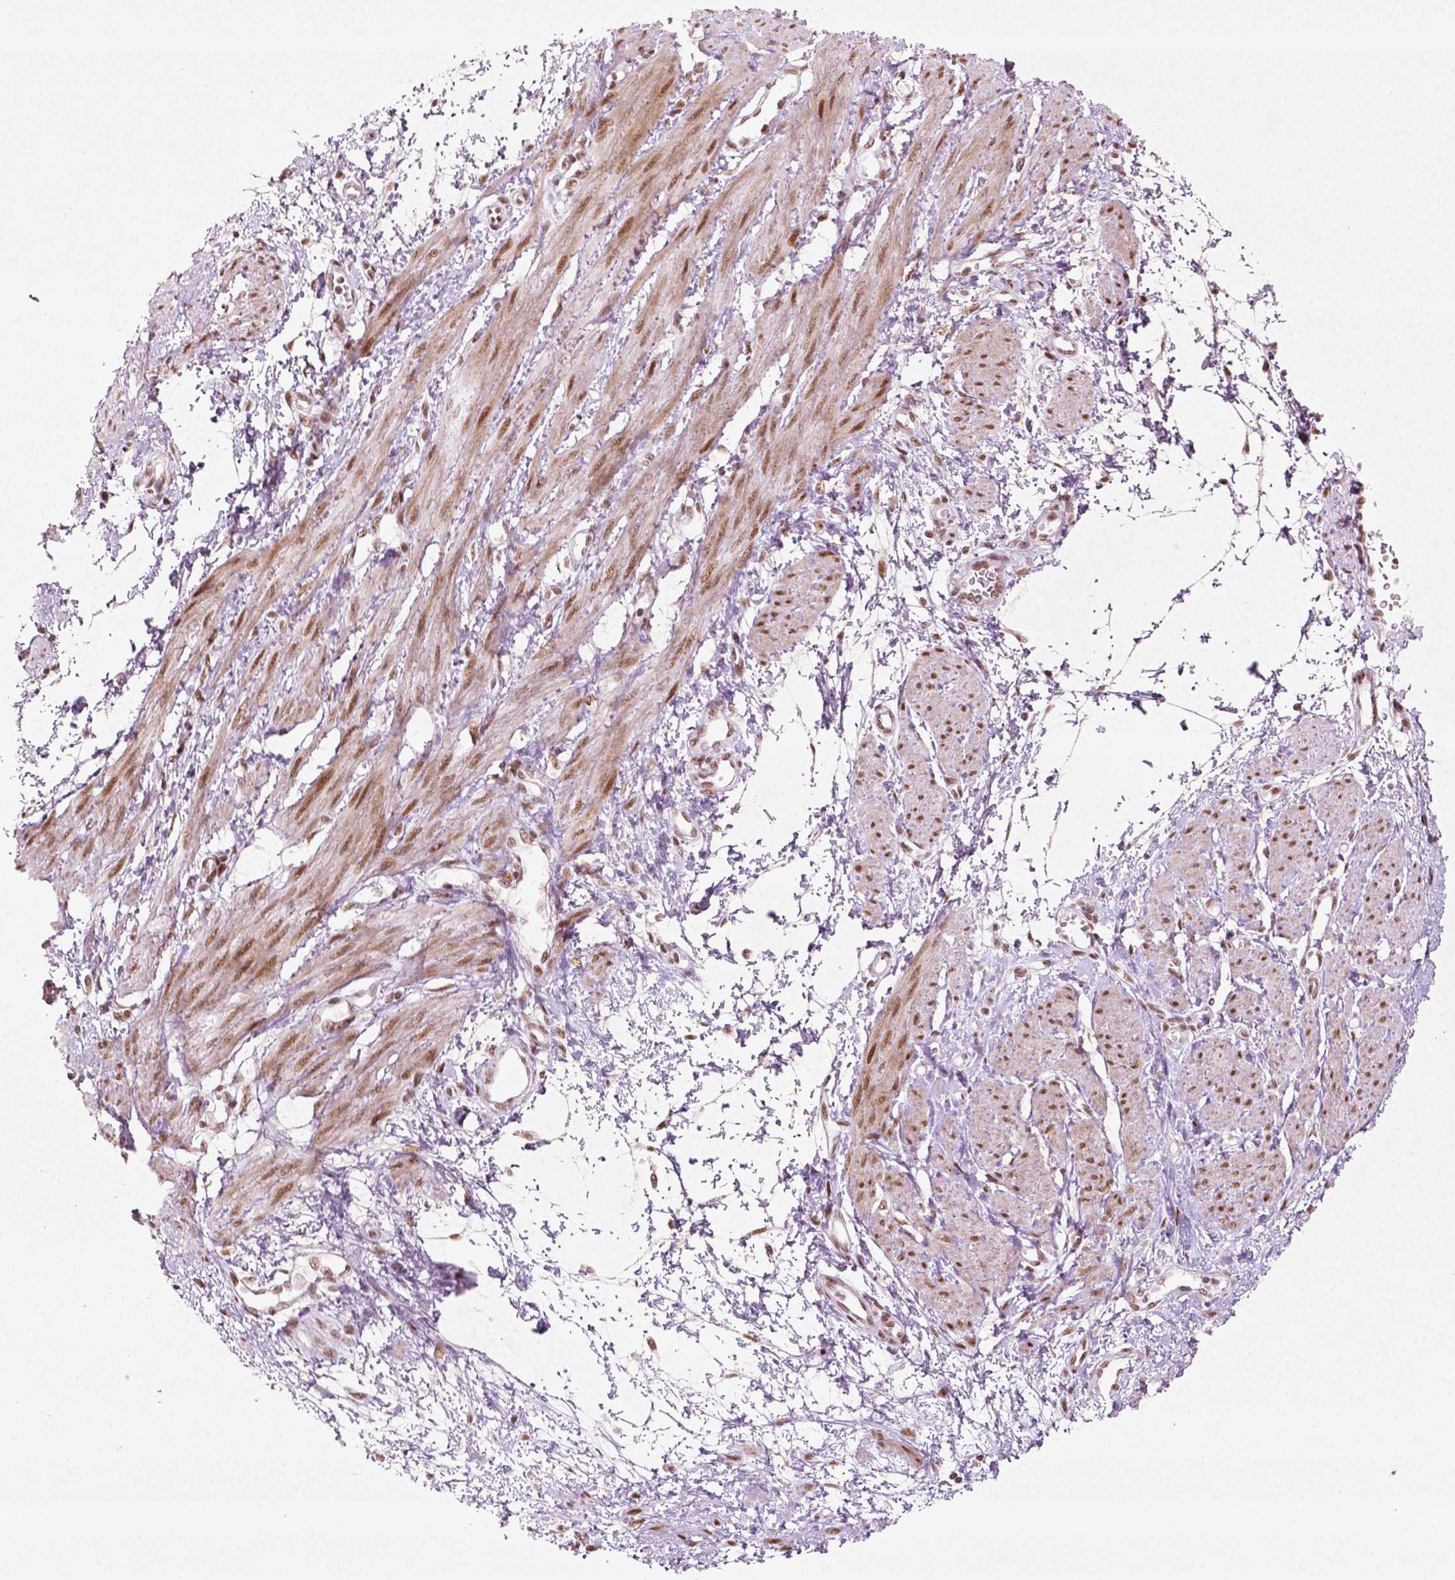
{"staining": {"intensity": "moderate", "quantity": ">75%", "location": "nuclear"}, "tissue": "smooth muscle", "cell_type": "Smooth muscle cells", "image_type": "normal", "snomed": [{"axis": "morphology", "description": "Normal tissue, NOS"}, {"axis": "topography", "description": "Smooth muscle"}, {"axis": "topography", "description": "Uterus"}], "caption": "IHC staining of unremarkable smooth muscle, which reveals medium levels of moderate nuclear positivity in approximately >75% of smooth muscle cells indicating moderate nuclear protein positivity. The staining was performed using DAB (3,3'-diaminobenzidine) (brown) for protein detection and nuclei were counterstained in hematoxylin (blue).", "gene": "HMG20B", "patient": {"sex": "female", "age": 39}}